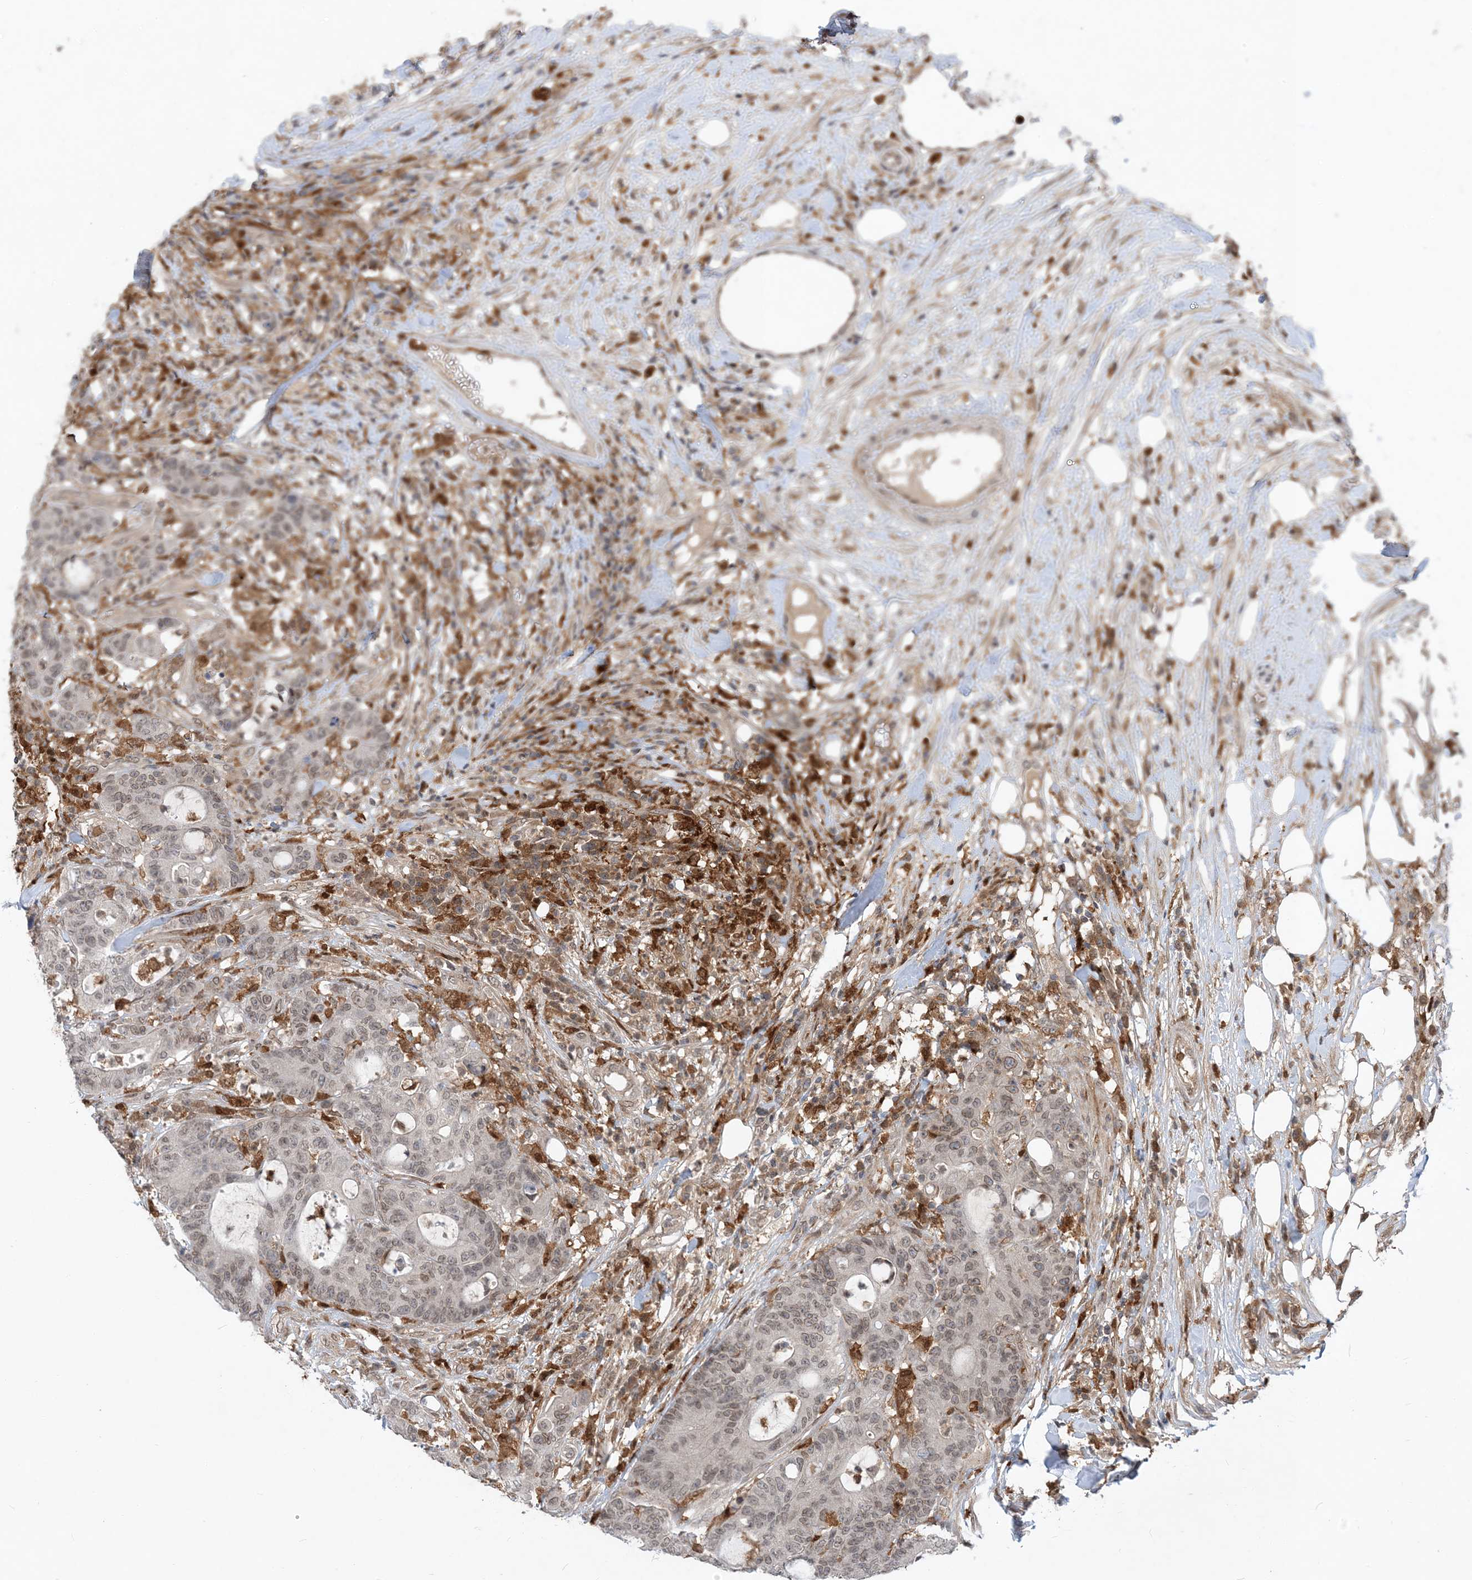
{"staining": {"intensity": "weak", "quantity": "25%-75%", "location": "nuclear"}, "tissue": "colorectal cancer", "cell_type": "Tumor cells", "image_type": "cancer", "snomed": [{"axis": "morphology", "description": "Adenocarcinoma, NOS"}, {"axis": "topography", "description": "Colon"}], "caption": "Immunohistochemical staining of human colorectal cancer reveals weak nuclear protein expression in approximately 25%-75% of tumor cells.", "gene": "NAGK", "patient": {"sex": "female", "age": 84}}